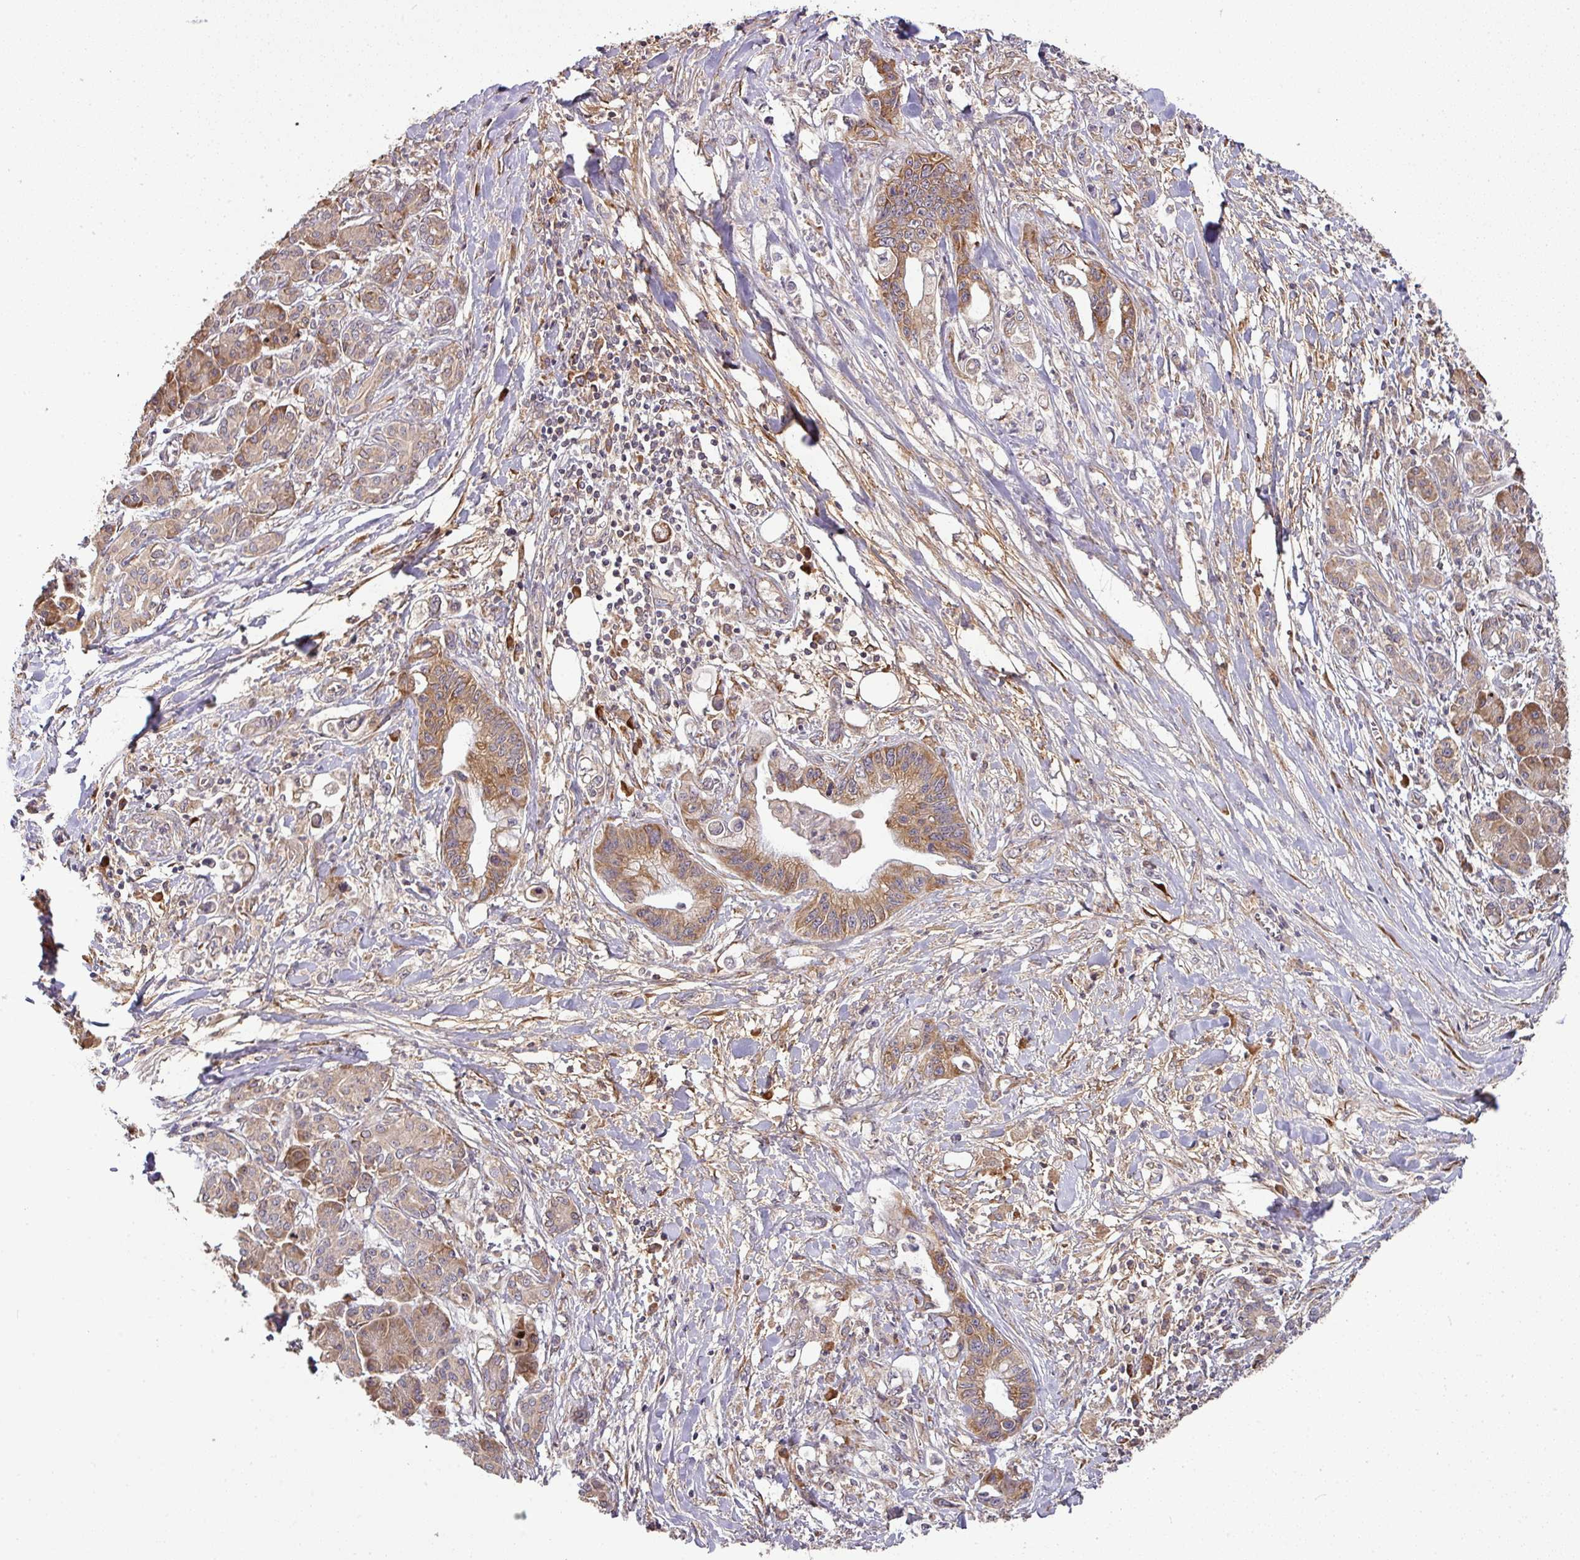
{"staining": {"intensity": "moderate", "quantity": ">75%", "location": "cytoplasmic/membranous"}, "tissue": "pancreatic cancer", "cell_type": "Tumor cells", "image_type": "cancer", "snomed": [{"axis": "morphology", "description": "Adenocarcinoma, NOS"}, {"axis": "topography", "description": "Pancreas"}], "caption": "Moderate cytoplasmic/membranous staining is identified in approximately >75% of tumor cells in pancreatic cancer. Nuclei are stained in blue.", "gene": "GALP", "patient": {"sex": "male", "age": 61}}